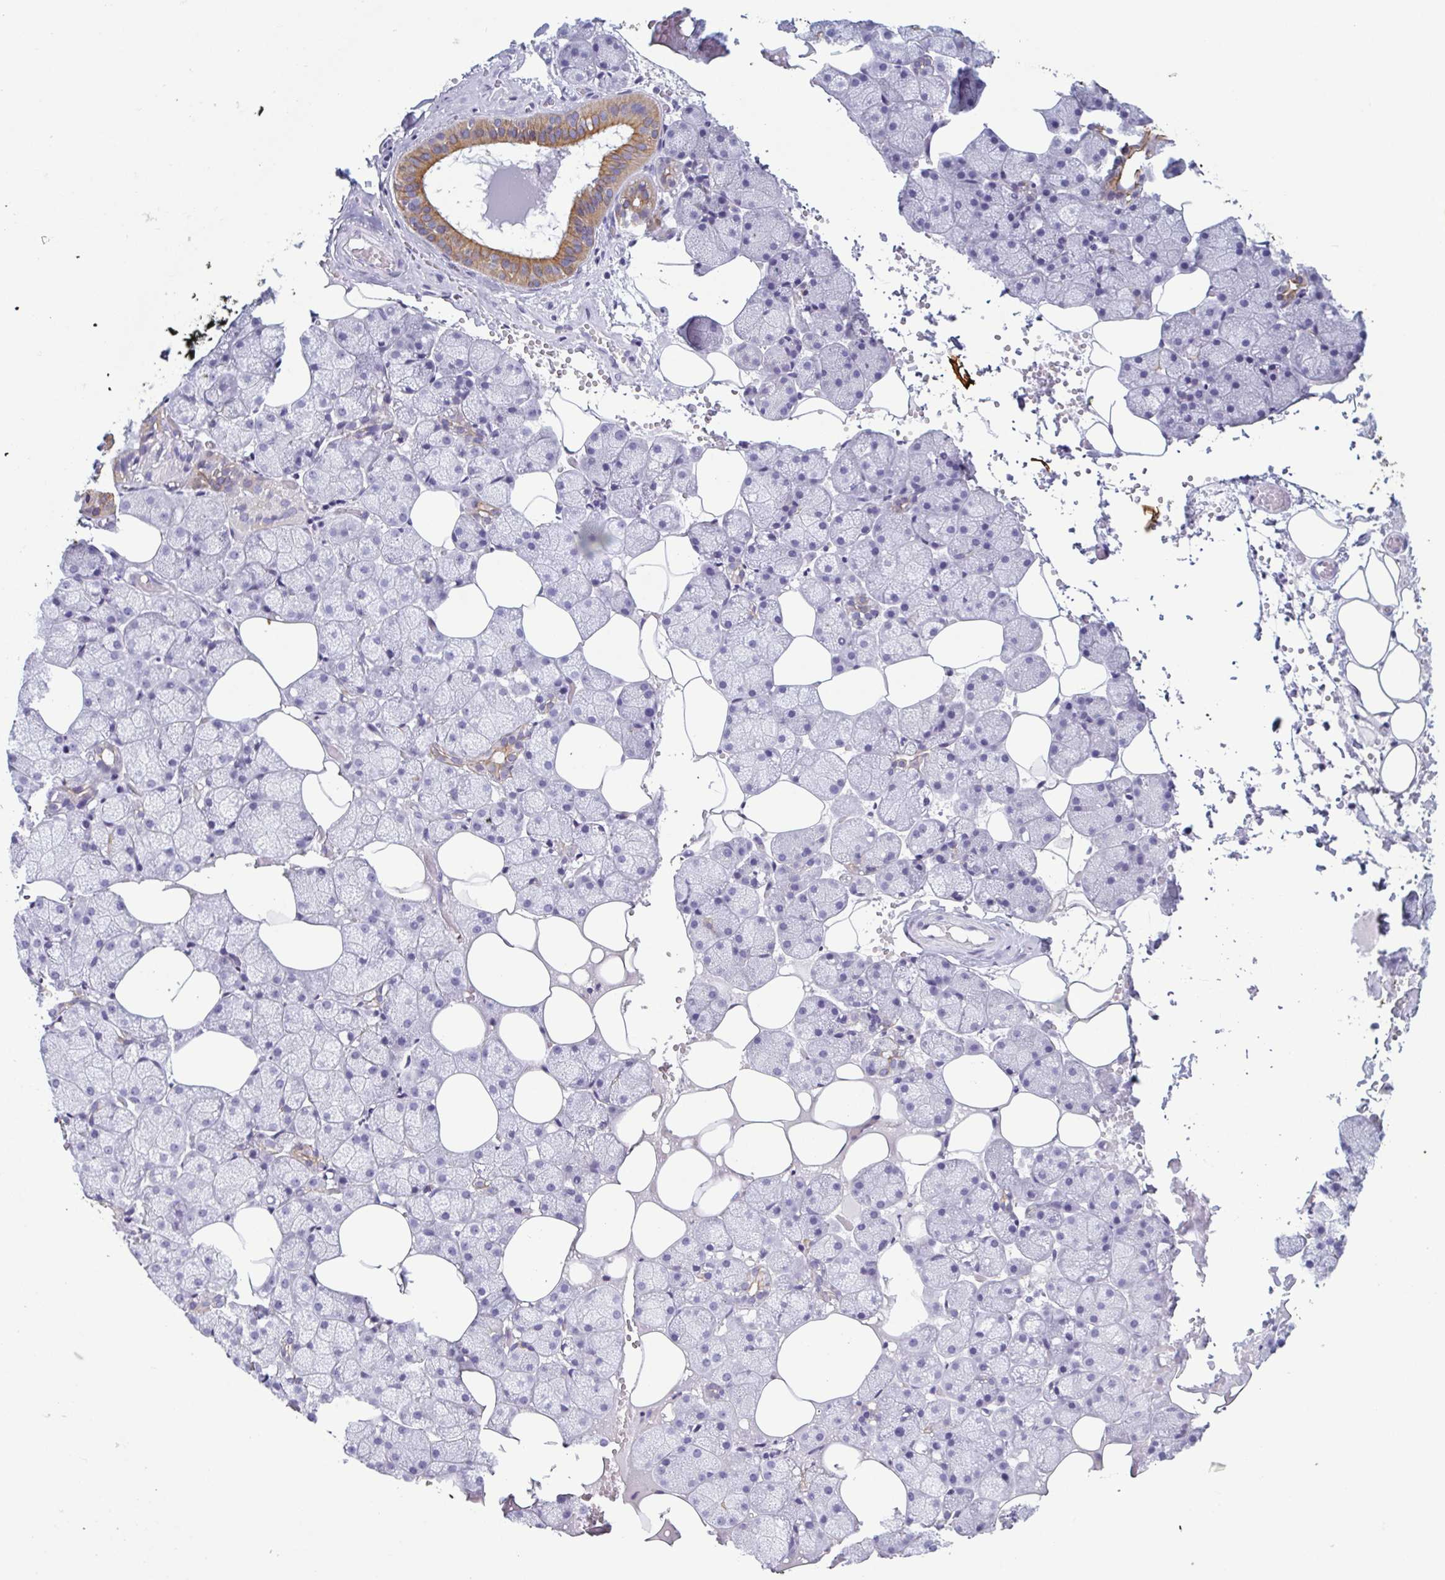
{"staining": {"intensity": "moderate", "quantity": "<25%", "location": "cytoplasmic/membranous"}, "tissue": "salivary gland", "cell_type": "Glandular cells", "image_type": "normal", "snomed": [{"axis": "morphology", "description": "Normal tissue, NOS"}, {"axis": "topography", "description": "Salivary gland"}], "caption": "Protein expression by immunohistochemistry exhibits moderate cytoplasmic/membranous expression in about <25% of glandular cells in unremarkable salivary gland. The staining was performed using DAB, with brown indicating positive protein expression. Nuclei are stained blue with hematoxylin.", "gene": "KRT10", "patient": {"sex": "male", "age": 38}}